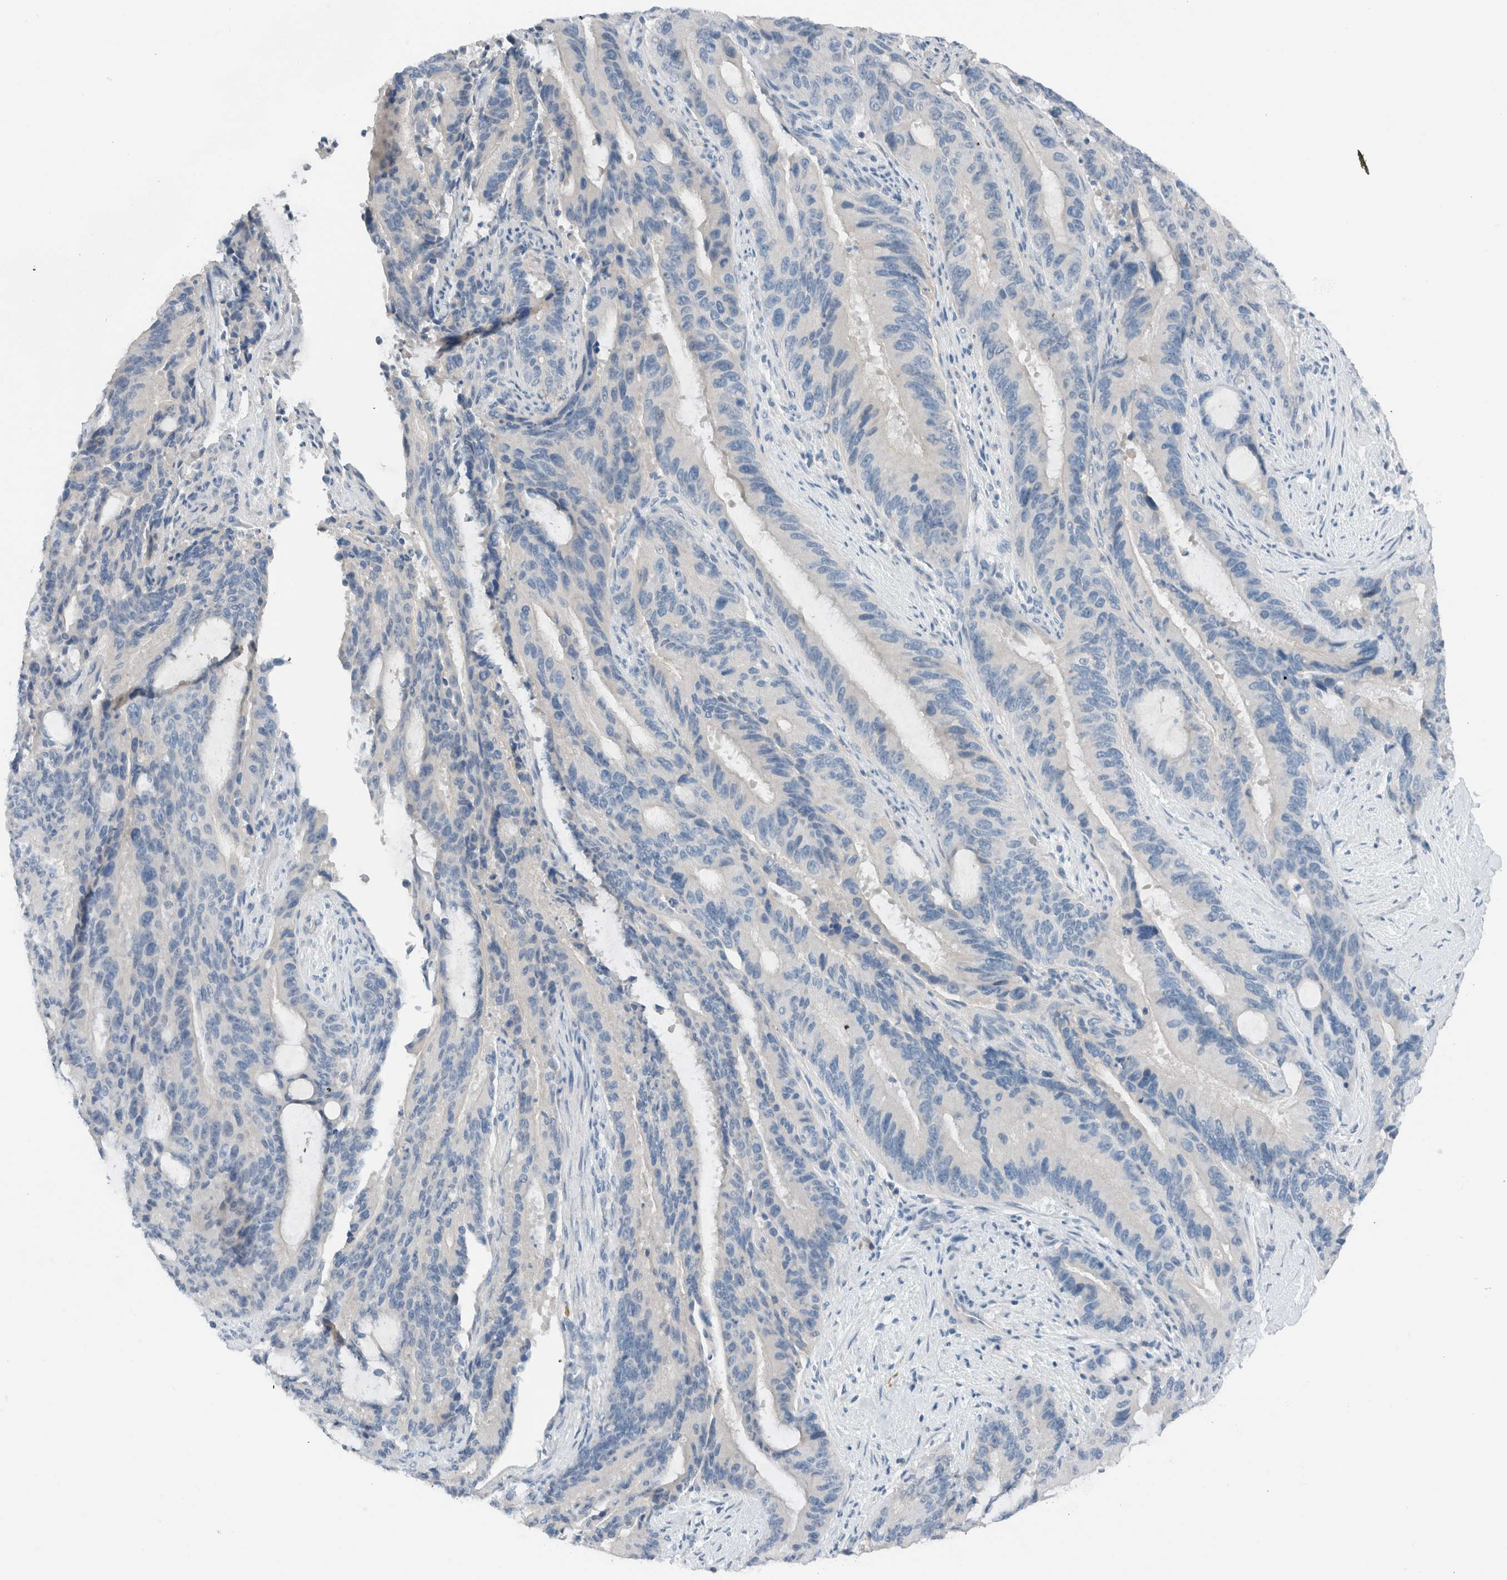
{"staining": {"intensity": "negative", "quantity": "none", "location": "none"}, "tissue": "liver cancer", "cell_type": "Tumor cells", "image_type": "cancer", "snomed": [{"axis": "morphology", "description": "Normal tissue, NOS"}, {"axis": "morphology", "description": "Cholangiocarcinoma"}, {"axis": "topography", "description": "Liver"}, {"axis": "topography", "description": "Peripheral nerve tissue"}], "caption": "Photomicrograph shows no significant protein expression in tumor cells of liver cancer.", "gene": "DUOX1", "patient": {"sex": "female", "age": 73}}